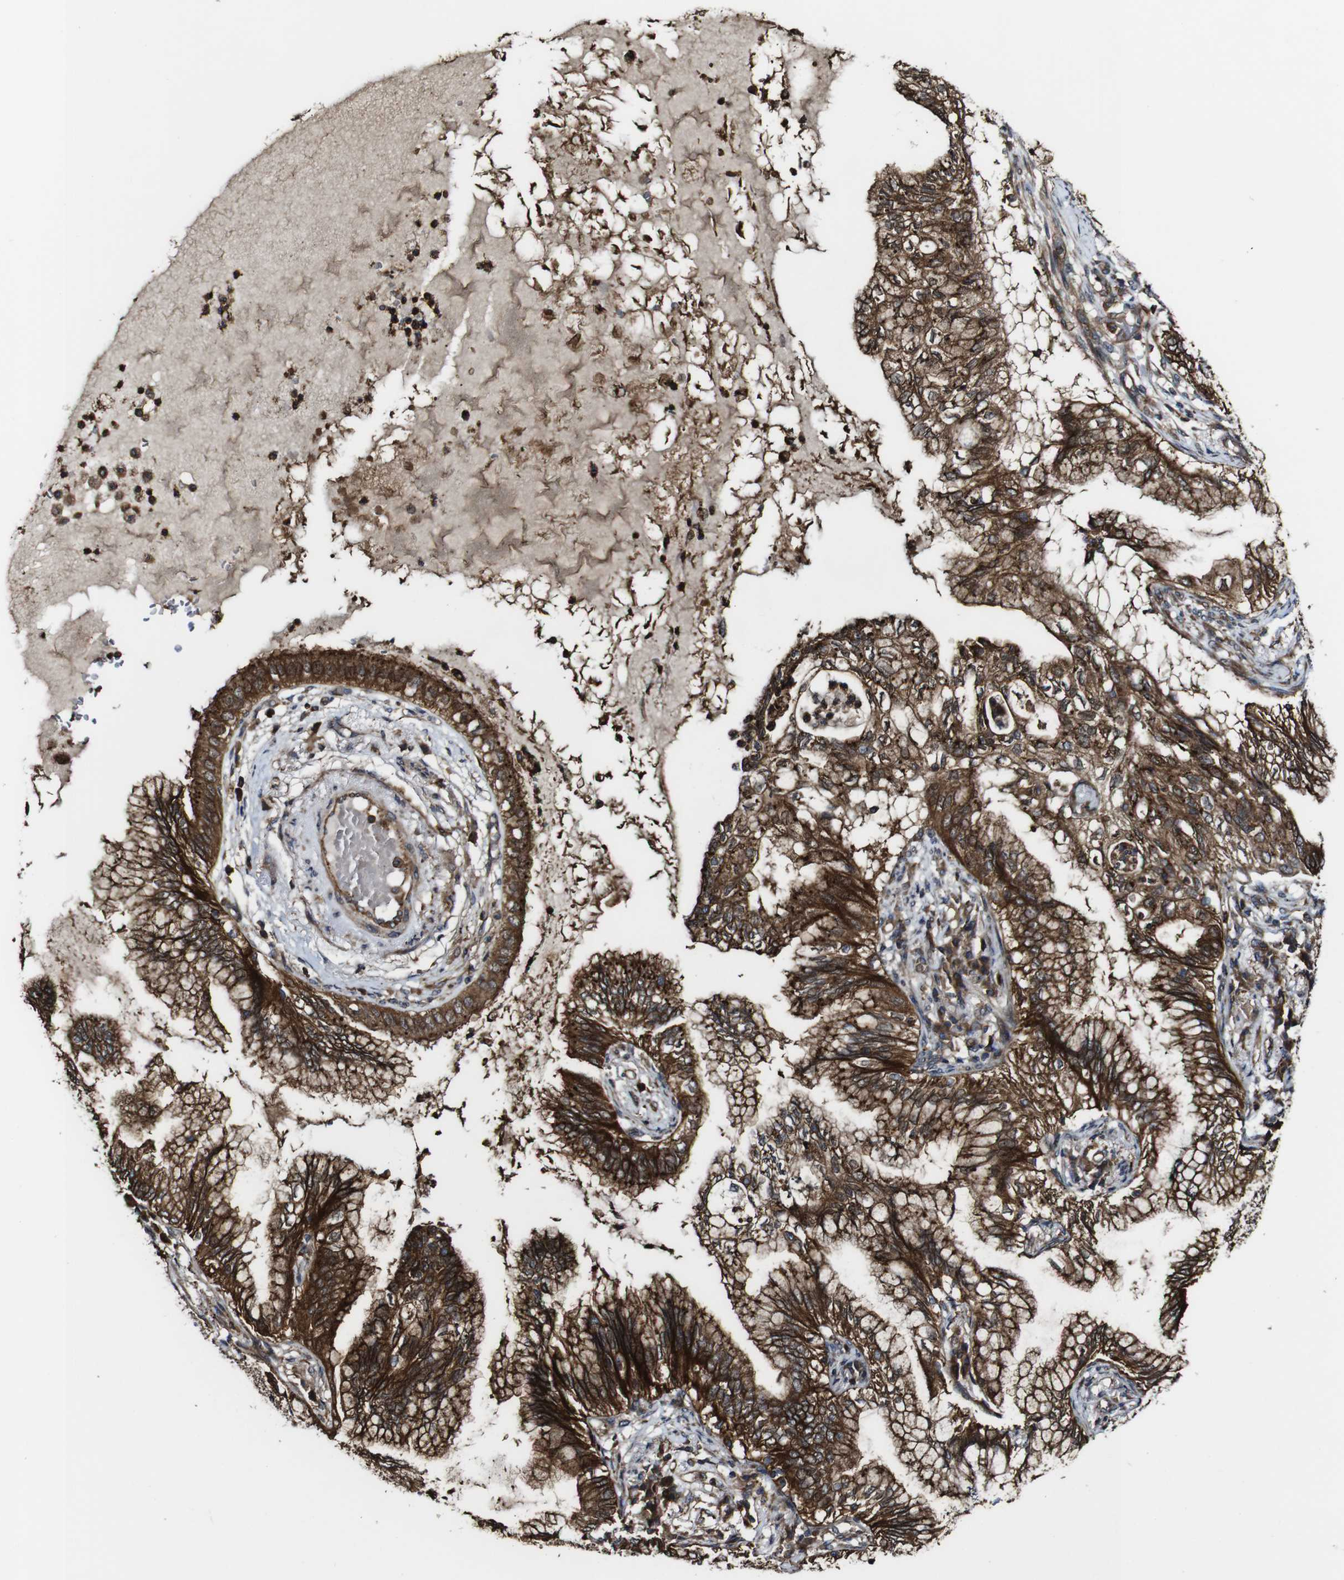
{"staining": {"intensity": "strong", "quantity": ">75%", "location": "cytoplasmic/membranous"}, "tissue": "lung cancer", "cell_type": "Tumor cells", "image_type": "cancer", "snomed": [{"axis": "morphology", "description": "Normal tissue, NOS"}, {"axis": "morphology", "description": "Adenocarcinoma, NOS"}, {"axis": "topography", "description": "Bronchus"}, {"axis": "topography", "description": "Lung"}], "caption": "Immunohistochemical staining of lung cancer (adenocarcinoma) displays high levels of strong cytoplasmic/membranous protein staining in about >75% of tumor cells.", "gene": "TNIK", "patient": {"sex": "female", "age": 70}}